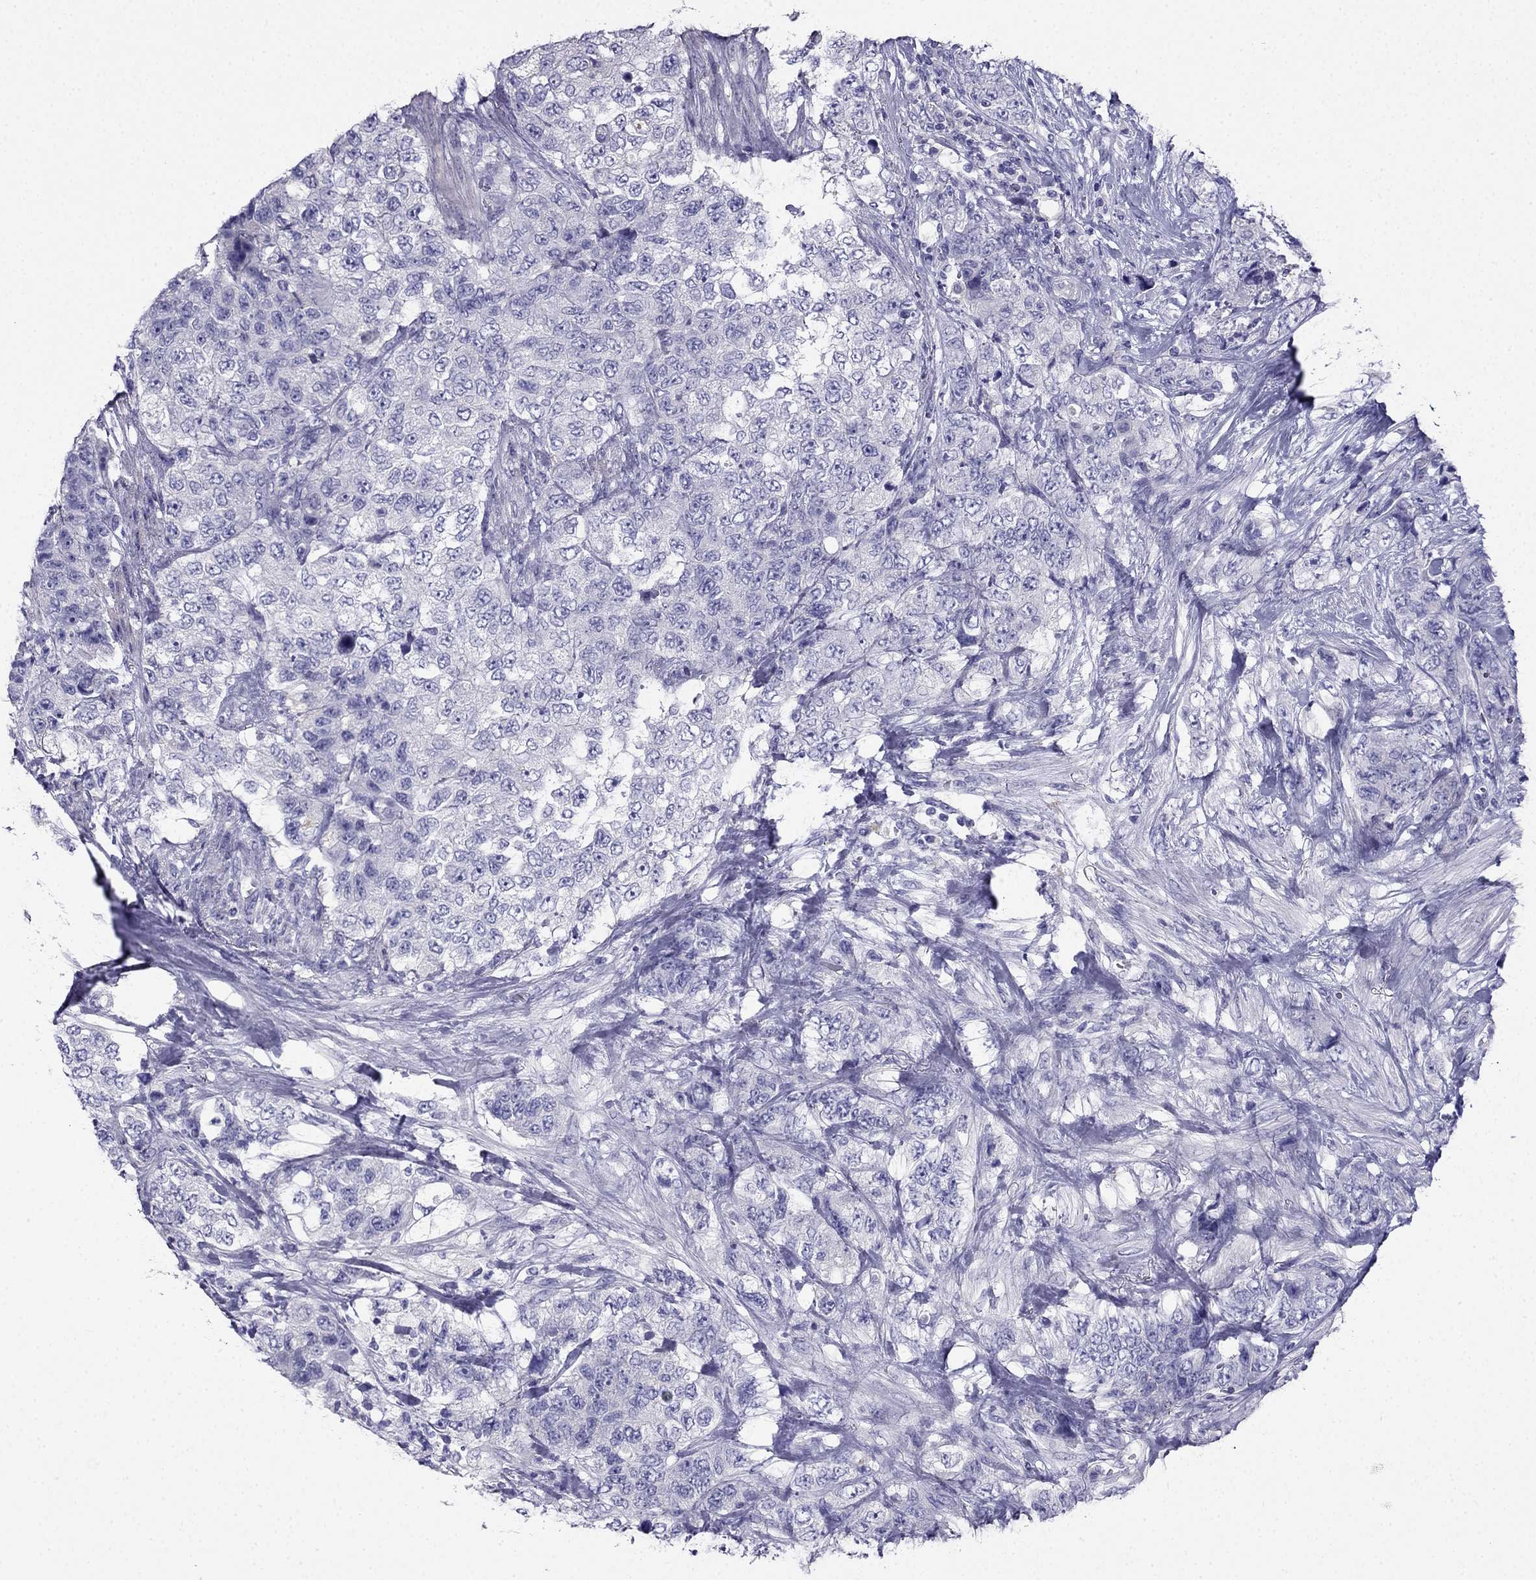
{"staining": {"intensity": "negative", "quantity": "none", "location": "none"}, "tissue": "urothelial cancer", "cell_type": "Tumor cells", "image_type": "cancer", "snomed": [{"axis": "morphology", "description": "Urothelial carcinoma, High grade"}, {"axis": "topography", "description": "Urinary bladder"}], "caption": "Immunohistochemistry image of human urothelial cancer stained for a protein (brown), which demonstrates no positivity in tumor cells.", "gene": "PTH", "patient": {"sex": "female", "age": 78}}